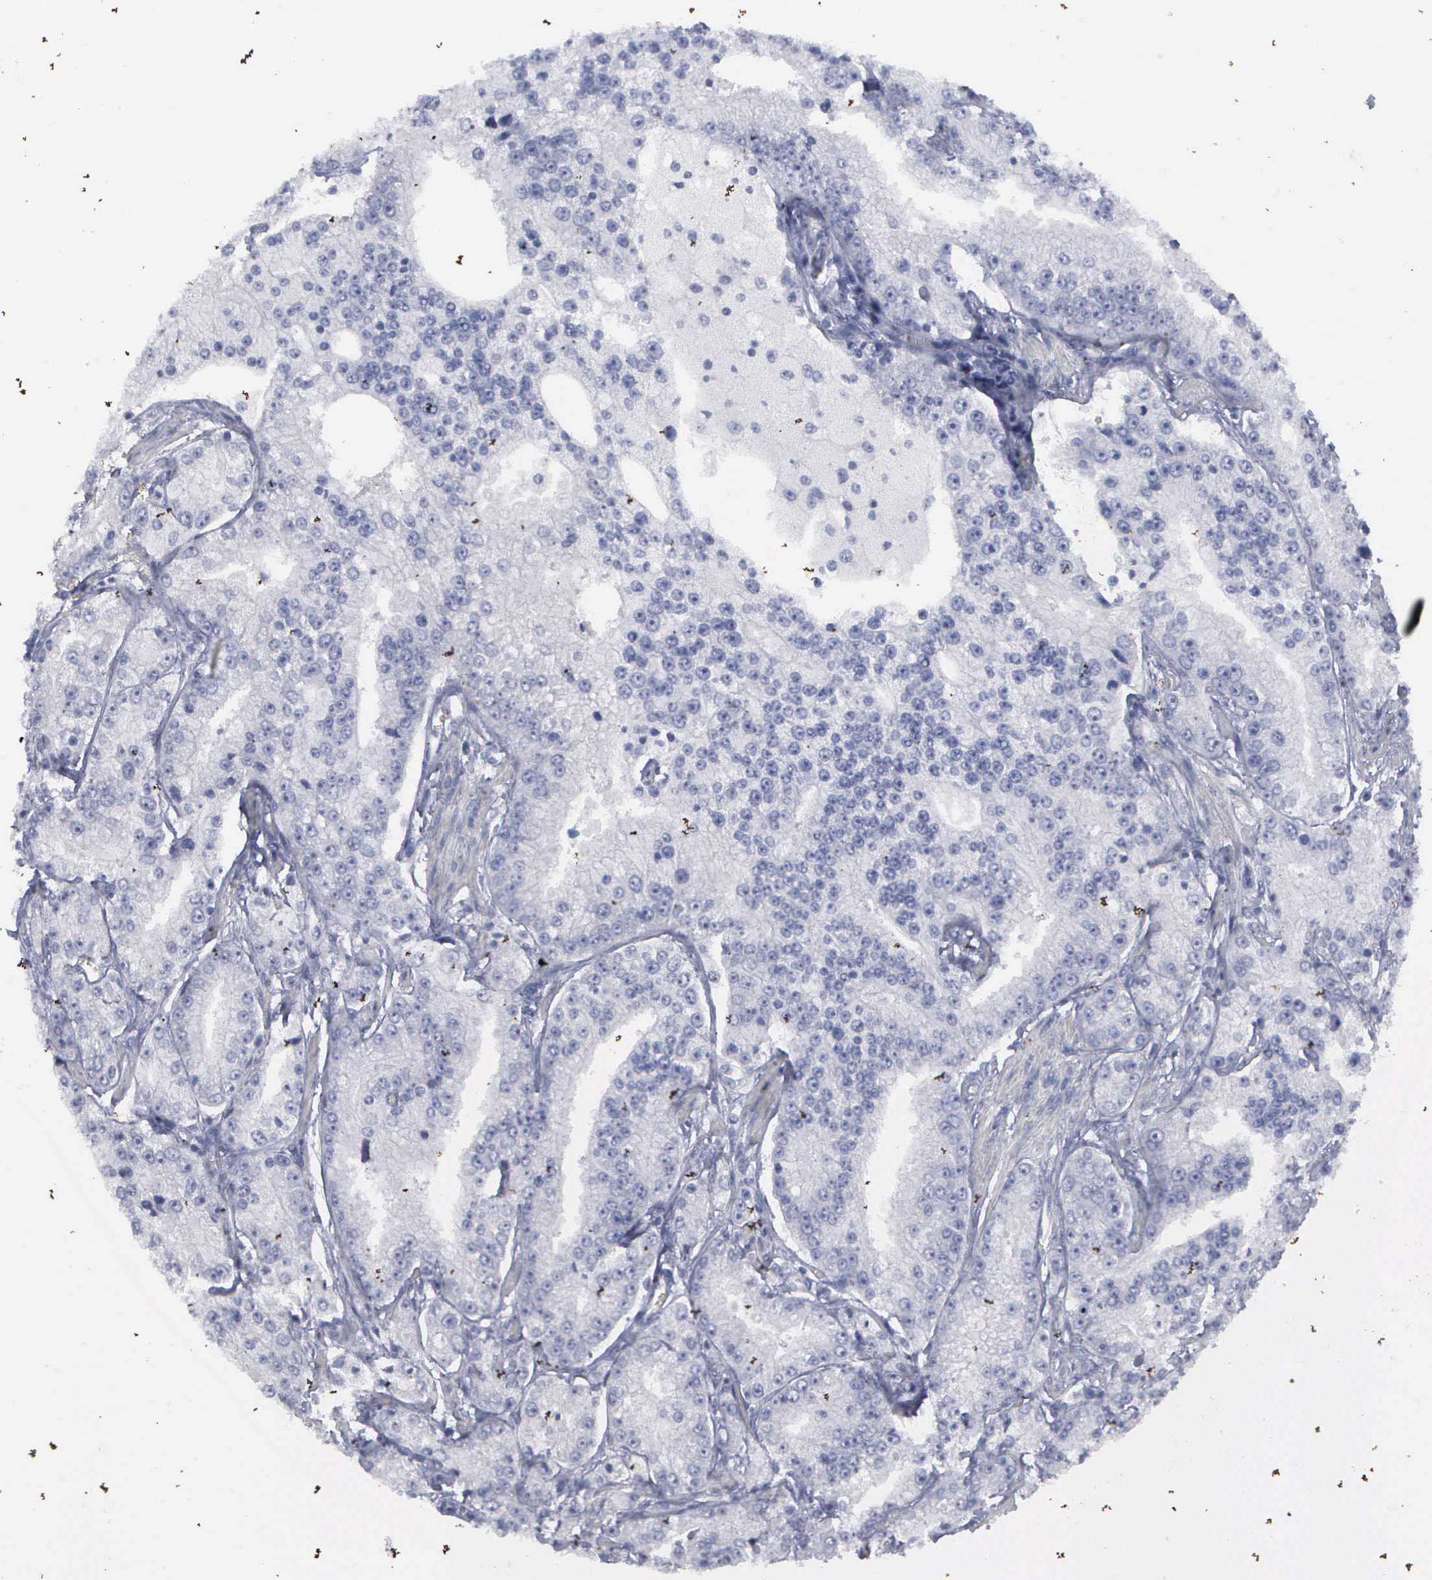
{"staining": {"intensity": "negative", "quantity": "none", "location": "none"}, "tissue": "prostate cancer", "cell_type": "Tumor cells", "image_type": "cancer", "snomed": [{"axis": "morphology", "description": "Adenocarcinoma, Medium grade"}, {"axis": "topography", "description": "Prostate"}], "caption": "High magnification brightfield microscopy of prostate medium-grade adenocarcinoma stained with DAB (3,3'-diaminobenzidine) (brown) and counterstained with hematoxylin (blue): tumor cells show no significant positivity.", "gene": "KIAA0586", "patient": {"sex": "male", "age": 72}}